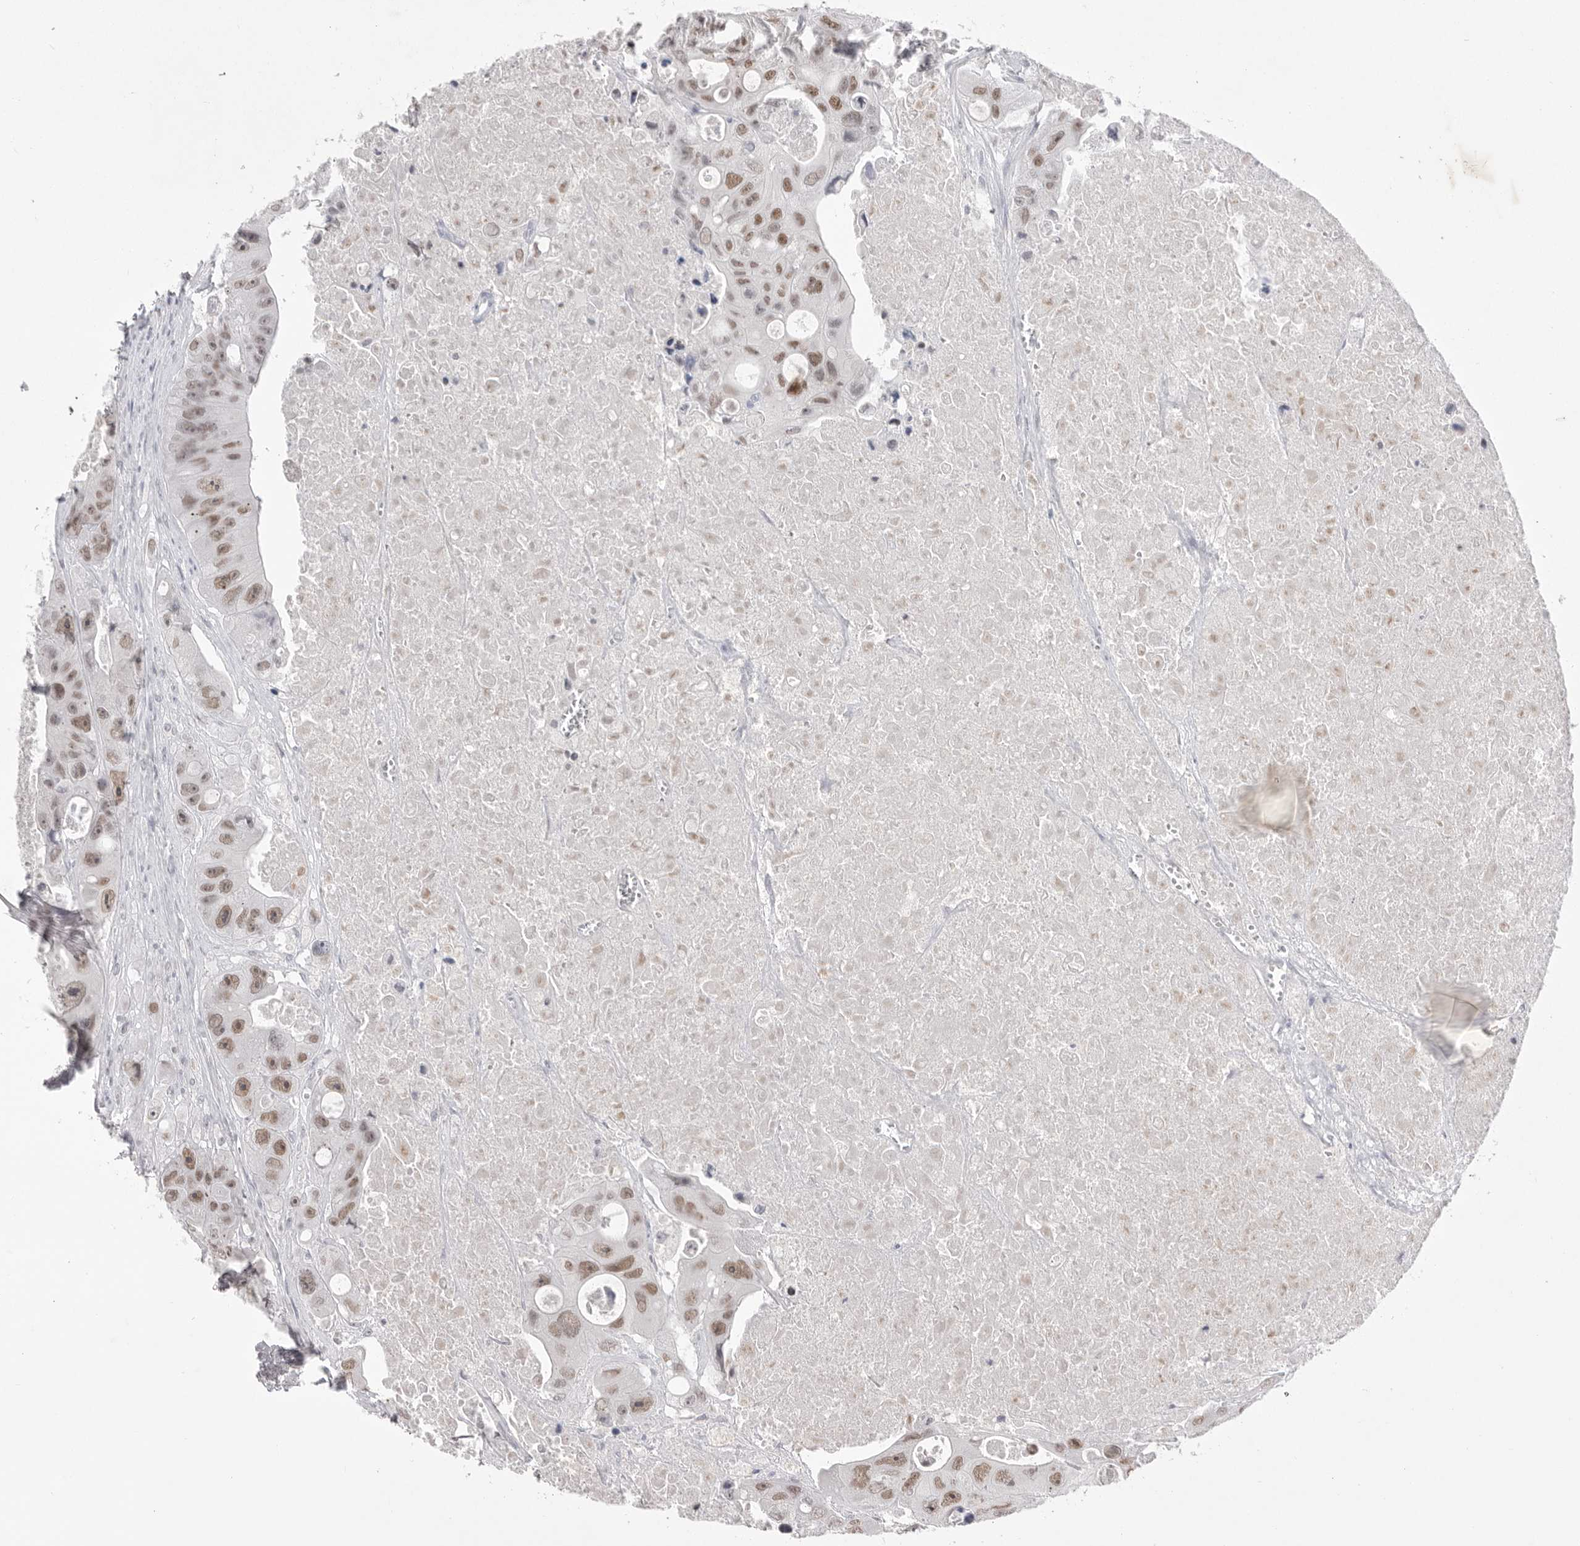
{"staining": {"intensity": "moderate", "quantity": ">75%", "location": "nuclear"}, "tissue": "colorectal cancer", "cell_type": "Tumor cells", "image_type": "cancer", "snomed": [{"axis": "morphology", "description": "Adenocarcinoma, NOS"}, {"axis": "topography", "description": "Colon"}], "caption": "Protein expression analysis of human colorectal cancer reveals moderate nuclear staining in approximately >75% of tumor cells. The staining is performed using DAB (3,3'-diaminobenzidine) brown chromogen to label protein expression. The nuclei are counter-stained blue using hematoxylin.", "gene": "ZBTB7B", "patient": {"sex": "female", "age": 46}}